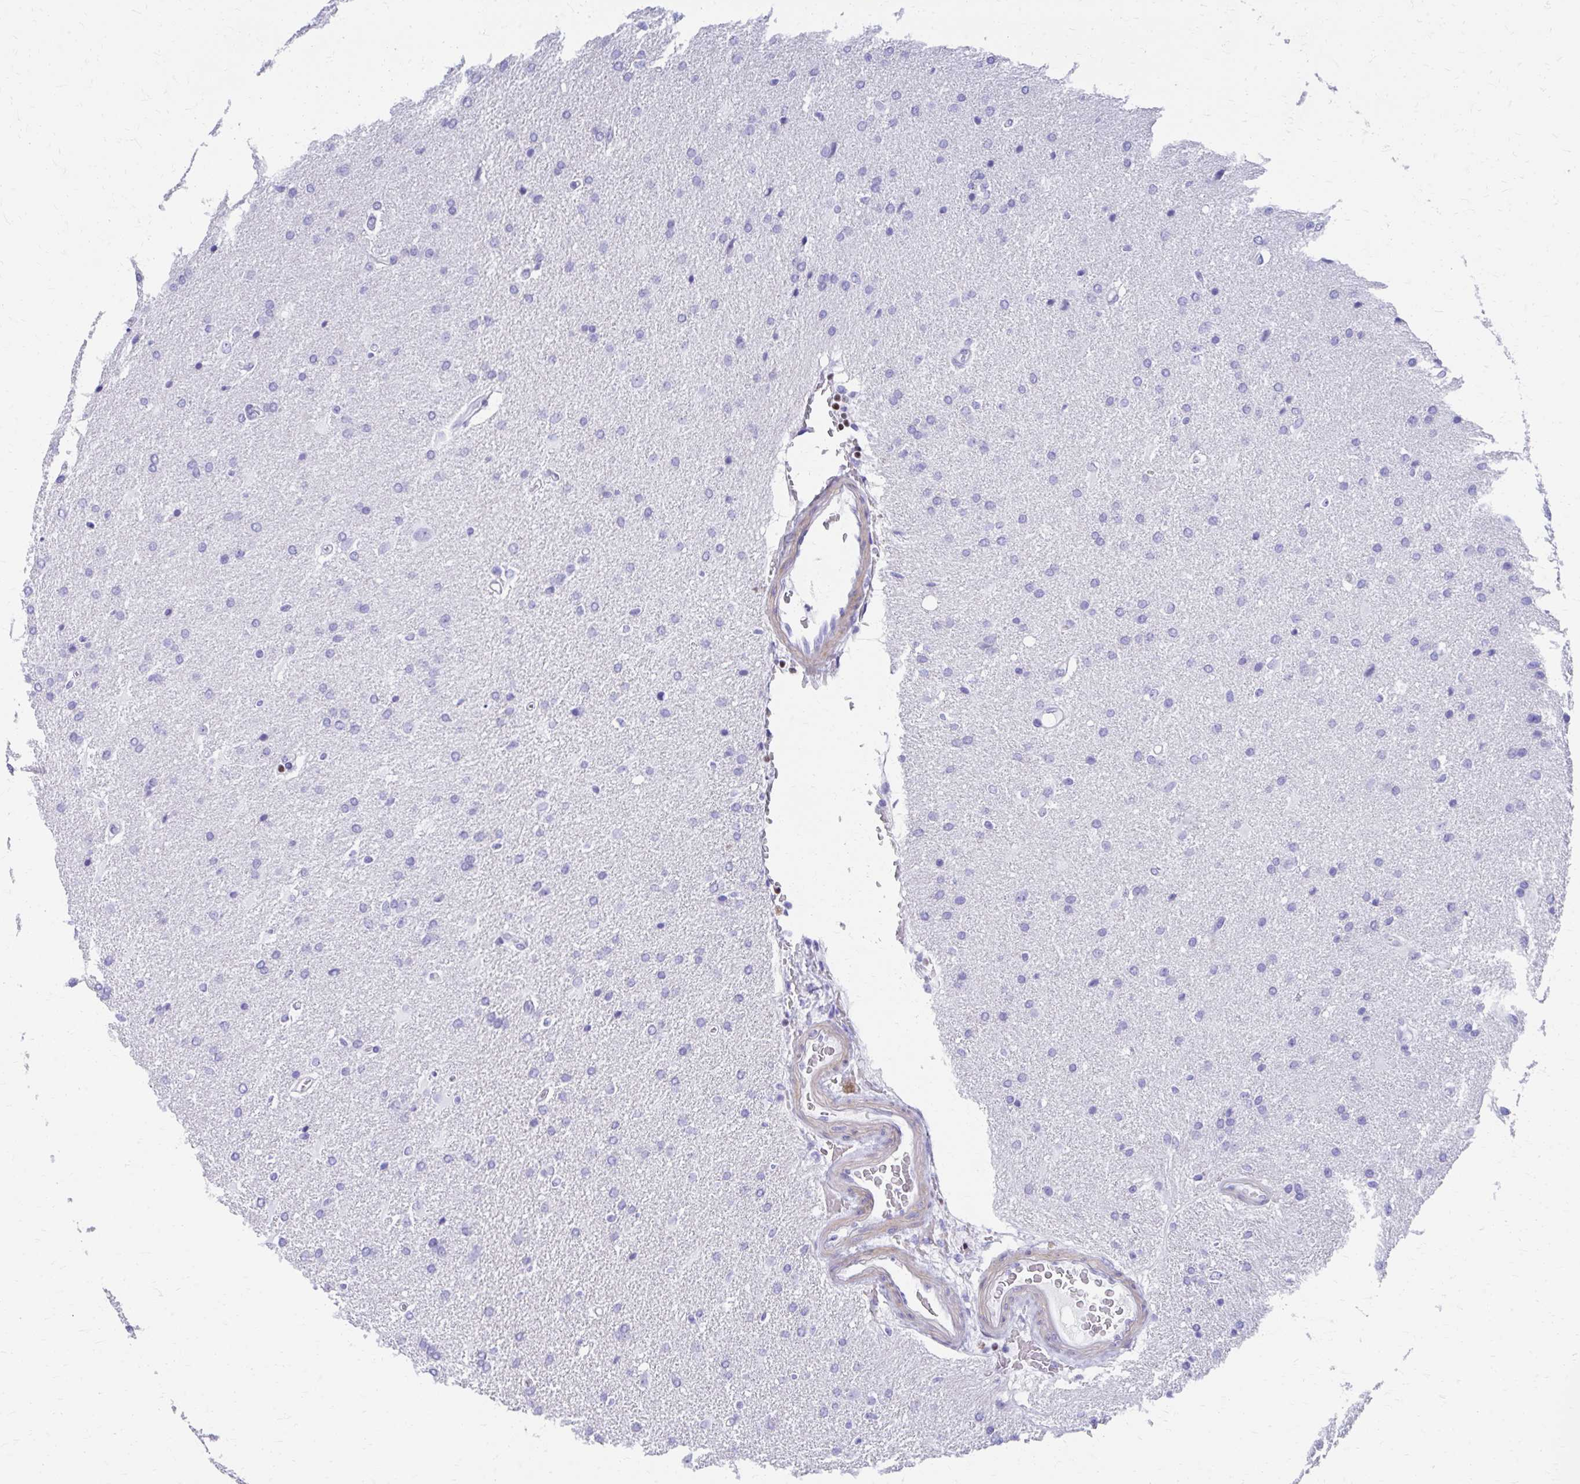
{"staining": {"intensity": "negative", "quantity": "none", "location": "none"}, "tissue": "glioma", "cell_type": "Tumor cells", "image_type": "cancer", "snomed": [{"axis": "morphology", "description": "Glioma, malignant, High grade"}, {"axis": "topography", "description": "Brain"}], "caption": "Glioma was stained to show a protein in brown. There is no significant staining in tumor cells.", "gene": "RUNX3", "patient": {"sex": "male", "age": 56}}